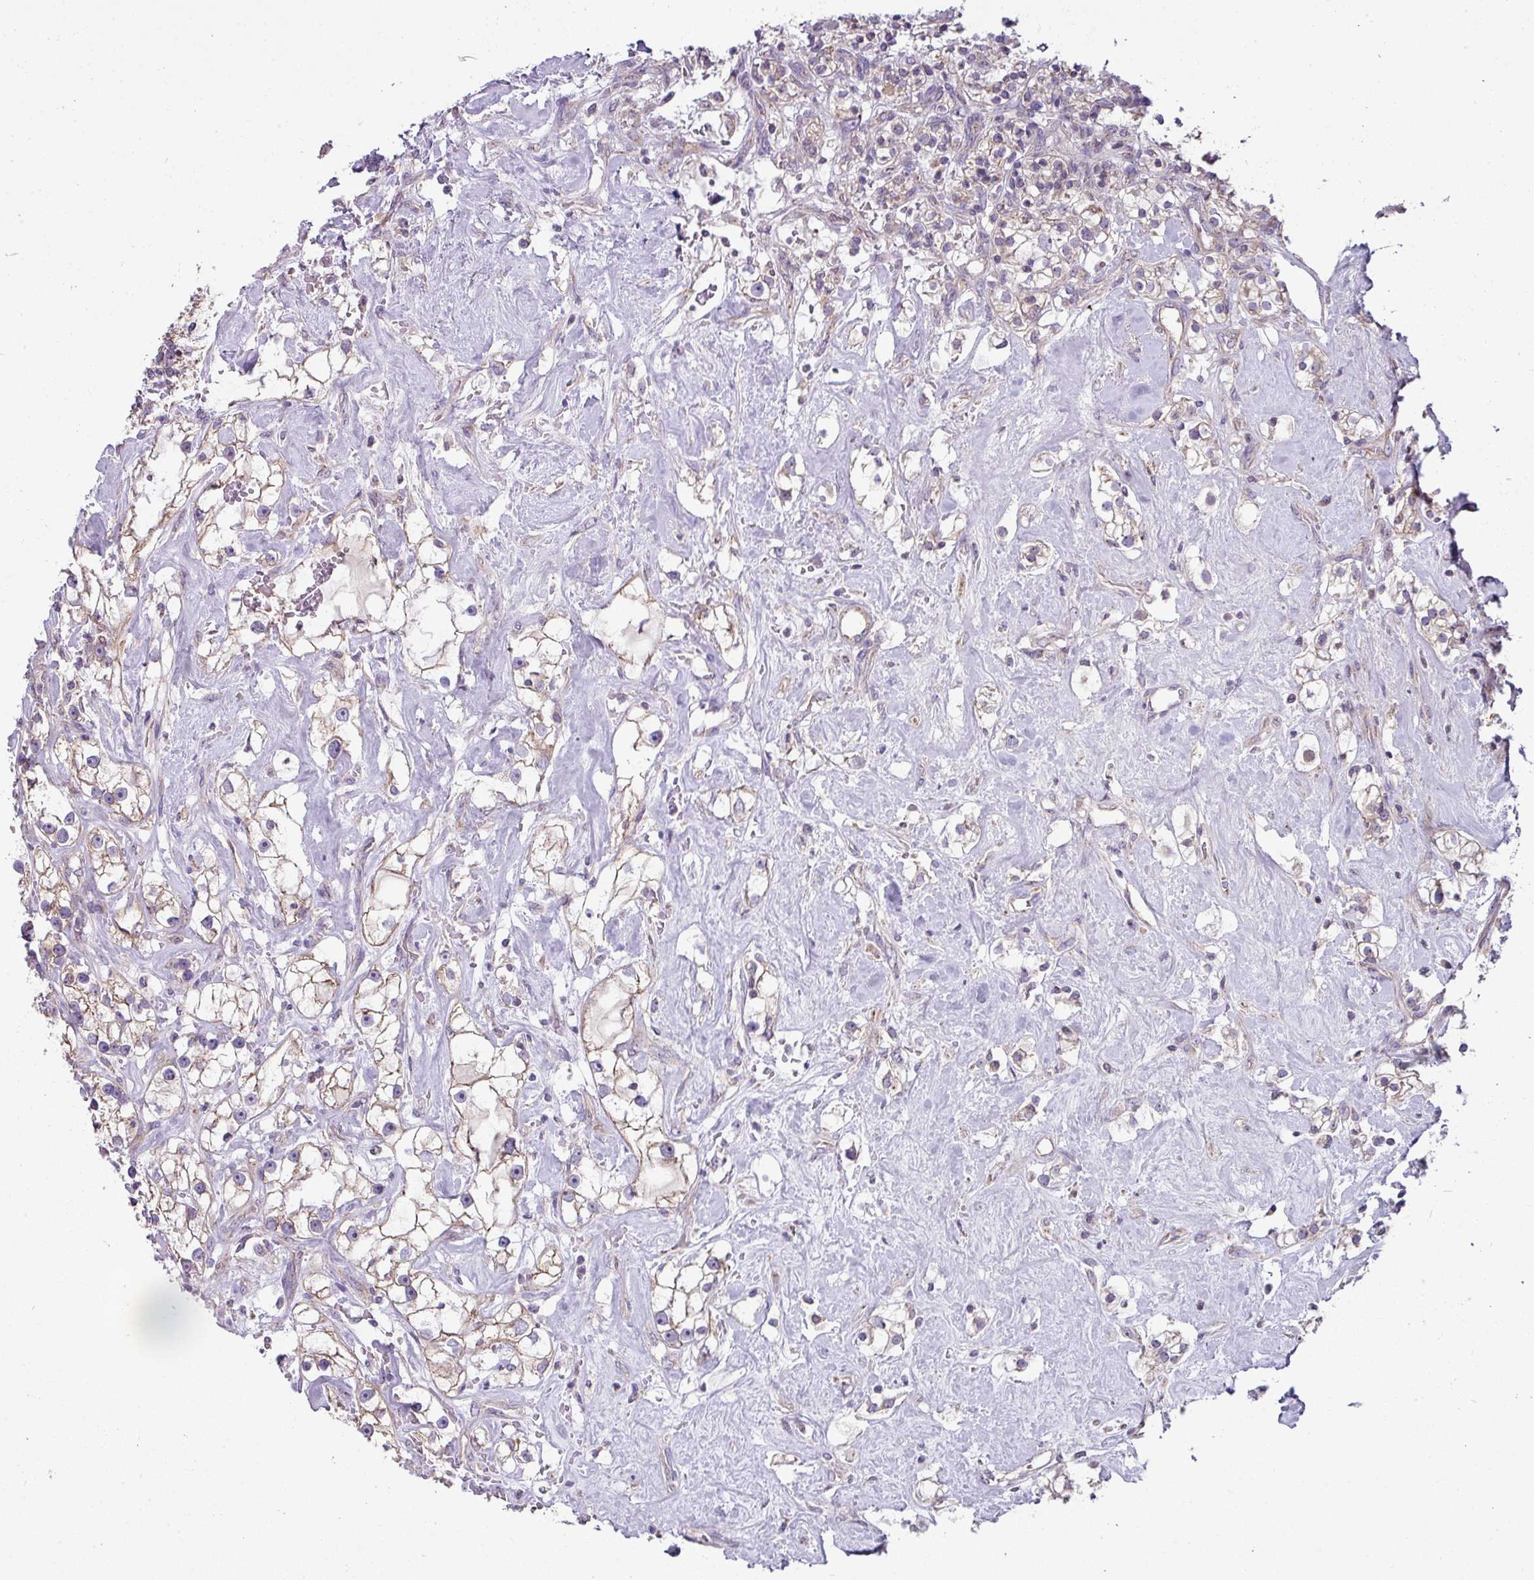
{"staining": {"intensity": "moderate", "quantity": ">75%", "location": "cytoplasmic/membranous"}, "tissue": "renal cancer", "cell_type": "Tumor cells", "image_type": "cancer", "snomed": [{"axis": "morphology", "description": "Adenocarcinoma, NOS"}, {"axis": "topography", "description": "Kidney"}], "caption": "Tumor cells display medium levels of moderate cytoplasmic/membranous expression in about >75% of cells in human renal cancer. (Brightfield microscopy of DAB IHC at high magnification).", "gene": "LRRC9", "patient": {"sex": "male", "age": 77}}